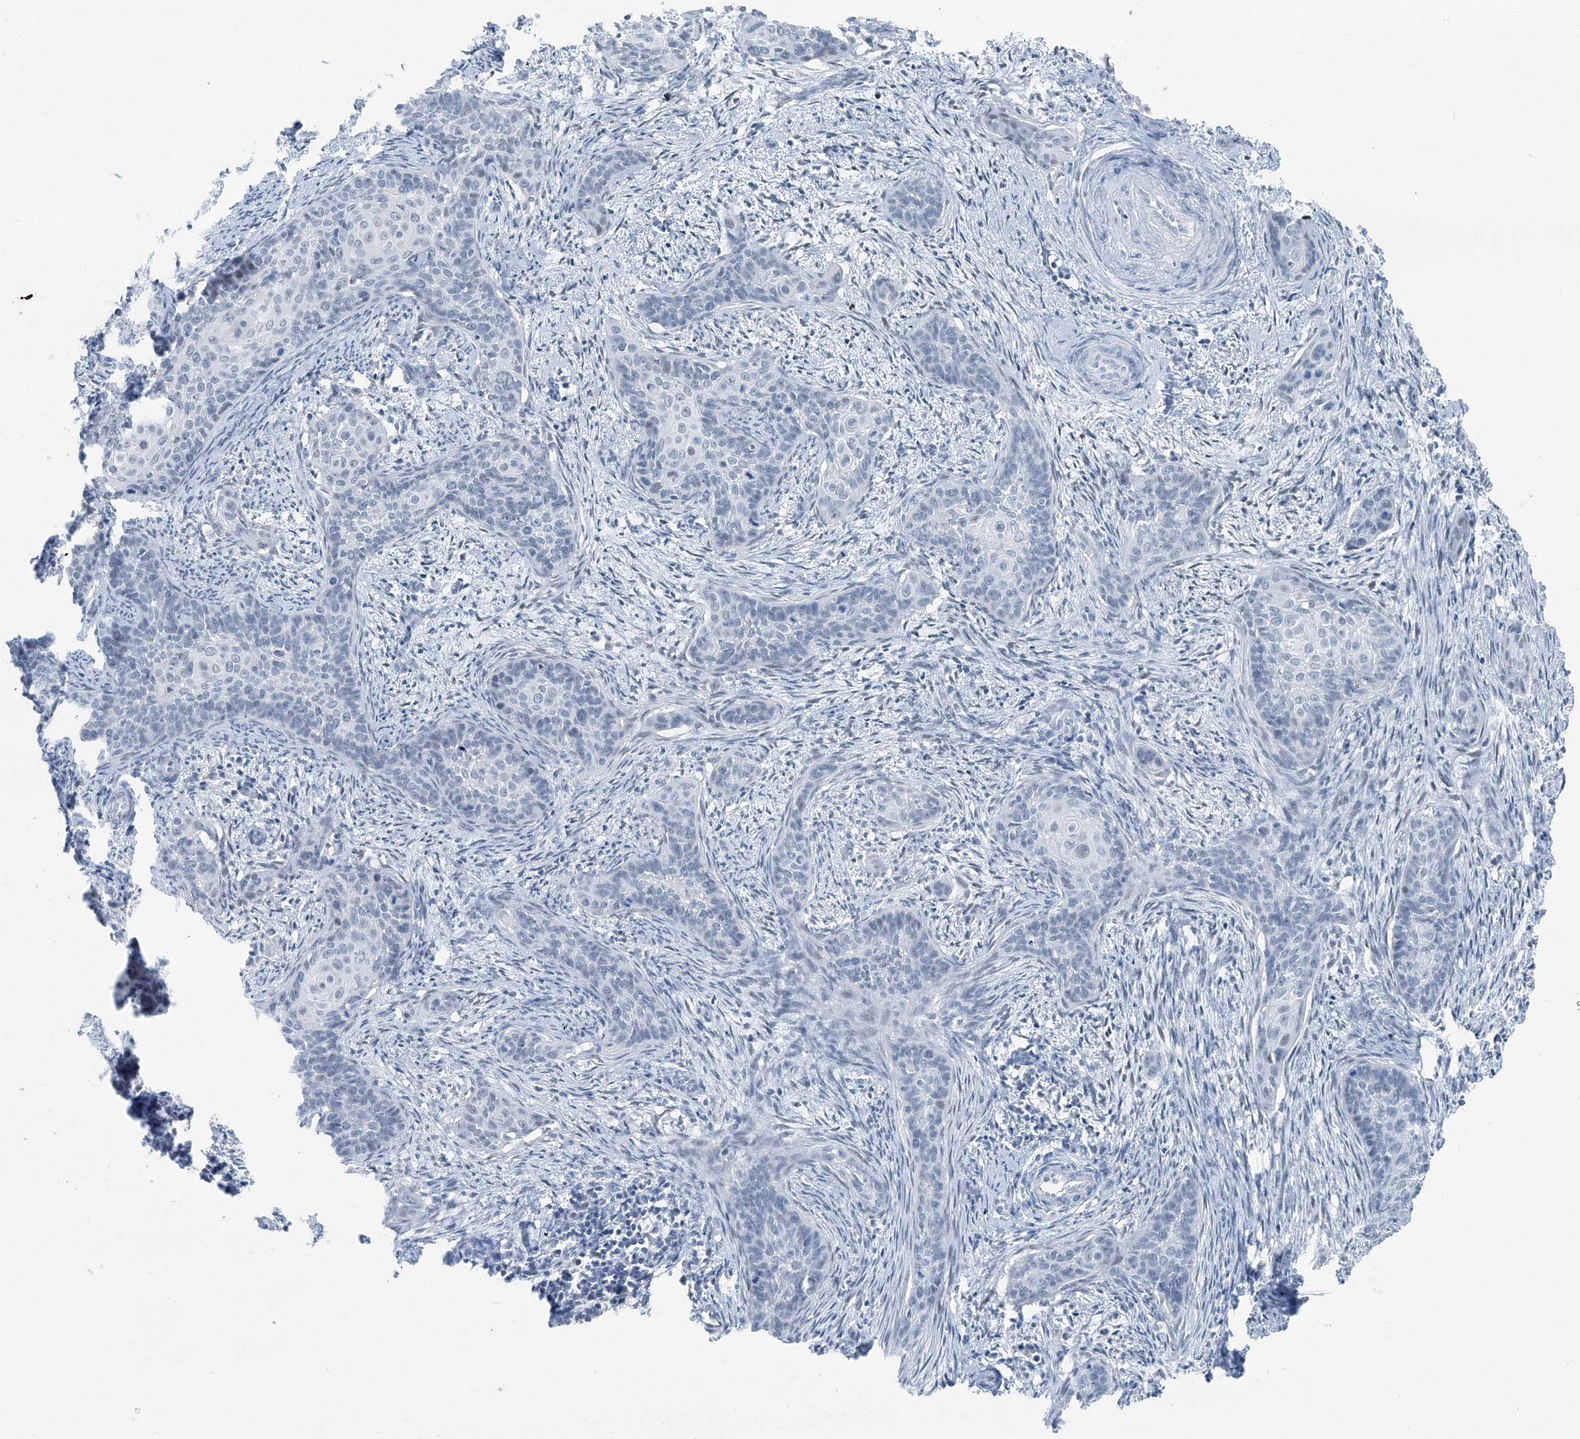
{"staining": {"intensity": "negative", "quantity": "none", "location": "none"}, "tissue": "cervical cancer", "cell_type": "Tumor cells", "image_type": "cancer", "snomed": [{"axis": "morphology", "description": "Squamous cell carcinoma, NOS"}, {"axis": "topography", "description": "Cervix"}], "caption": "Immunohistochemical staining of cervical cancer (squamous cell carcinoma) shows no significant positivity in tumor cells.", "gene": "RGN", "patient": {"sex": "female", "age": 33}}